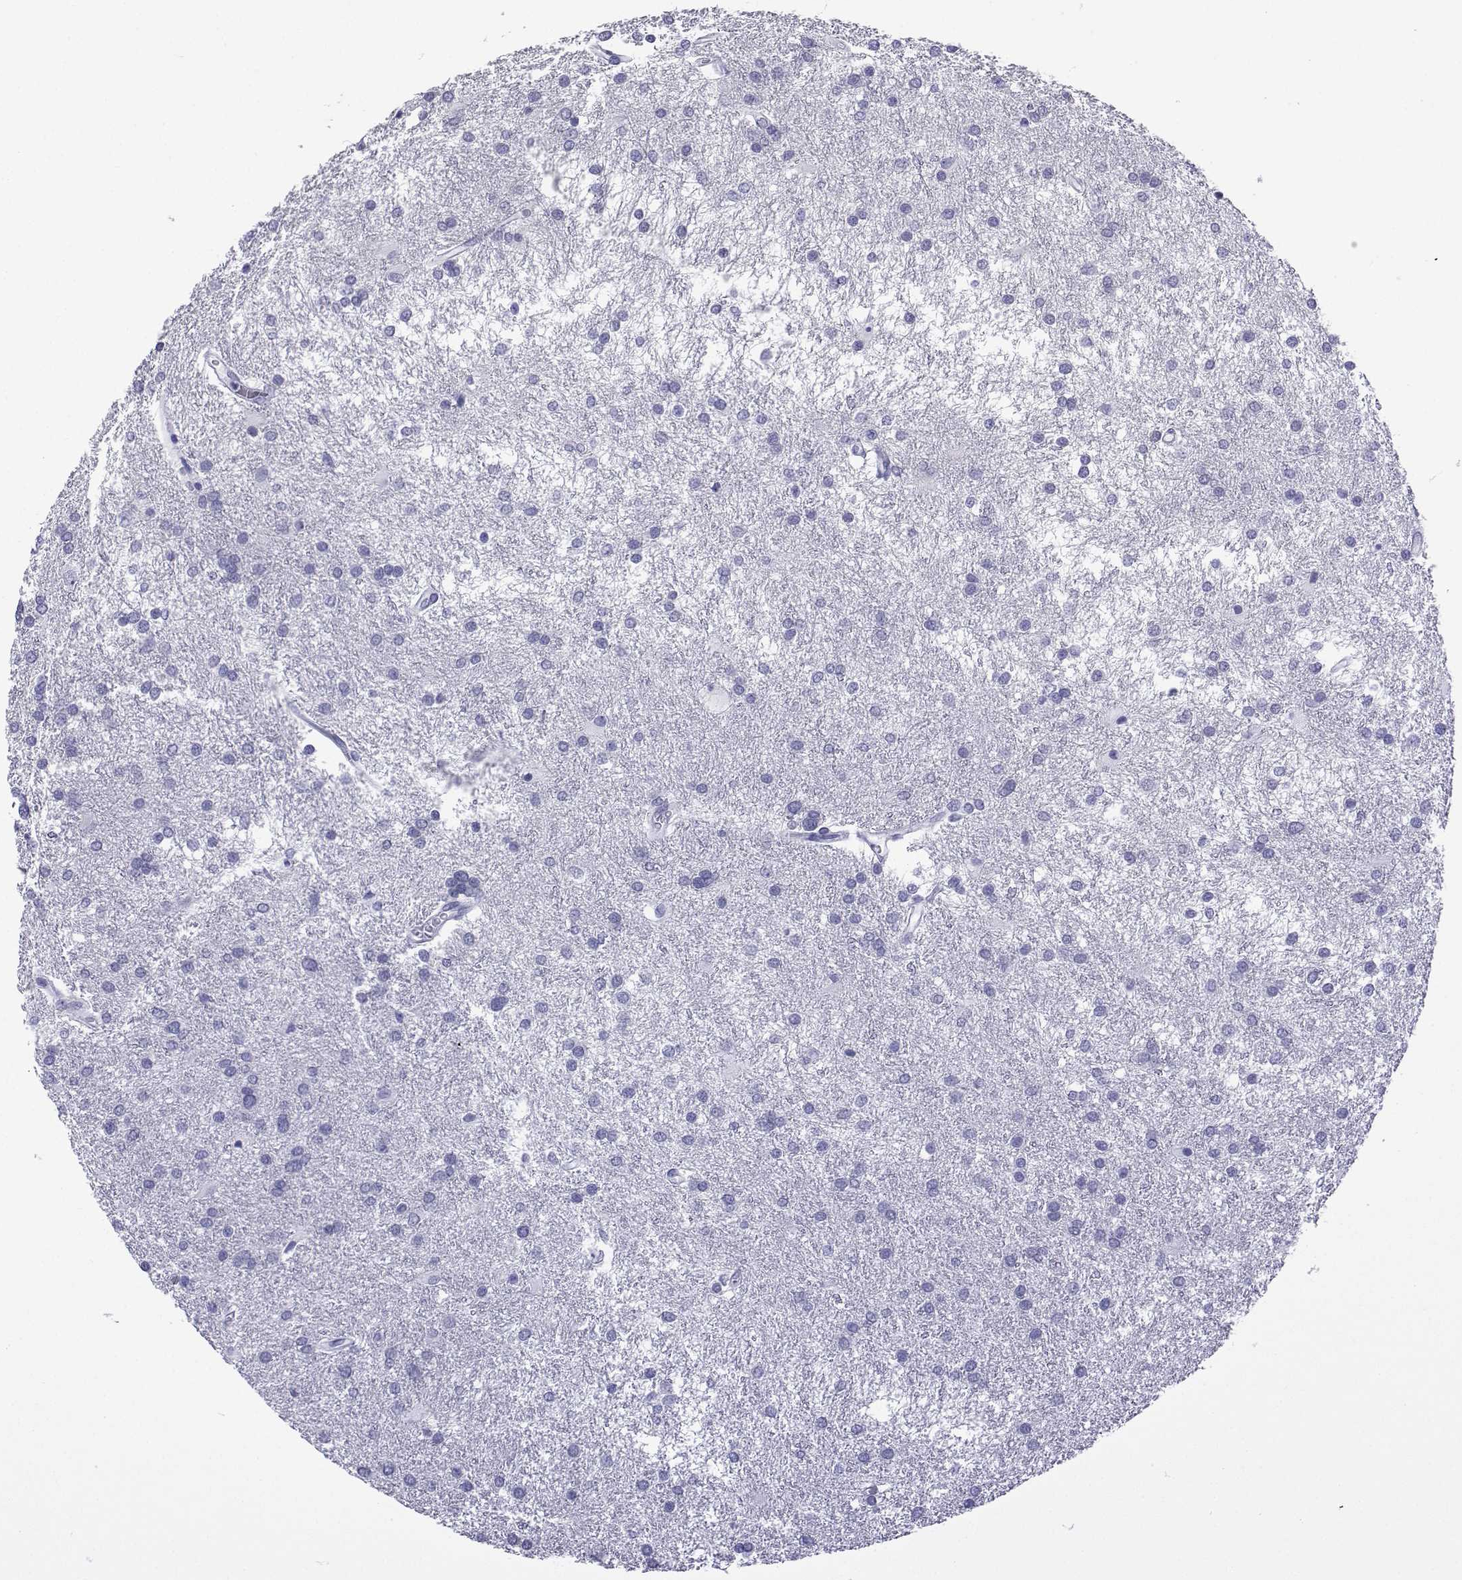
{"staining": {"intensity": "negative", "quantity": "none", "location": "none"}, "tissue": "glioma", "cell_type": "Tumor cells", "image_type": "cancer", "snomed": [{"axis": "morphology", "description": "Glioma, malignant, Low grade"}, {"axis": "topography", "description": "Brain"}], "caption": "Immunohistochemical staining of glioma displays no significant positivity in tumor cells.", "gene": "ACTL7A", "patient": {"sex": "female", "age": 32}}